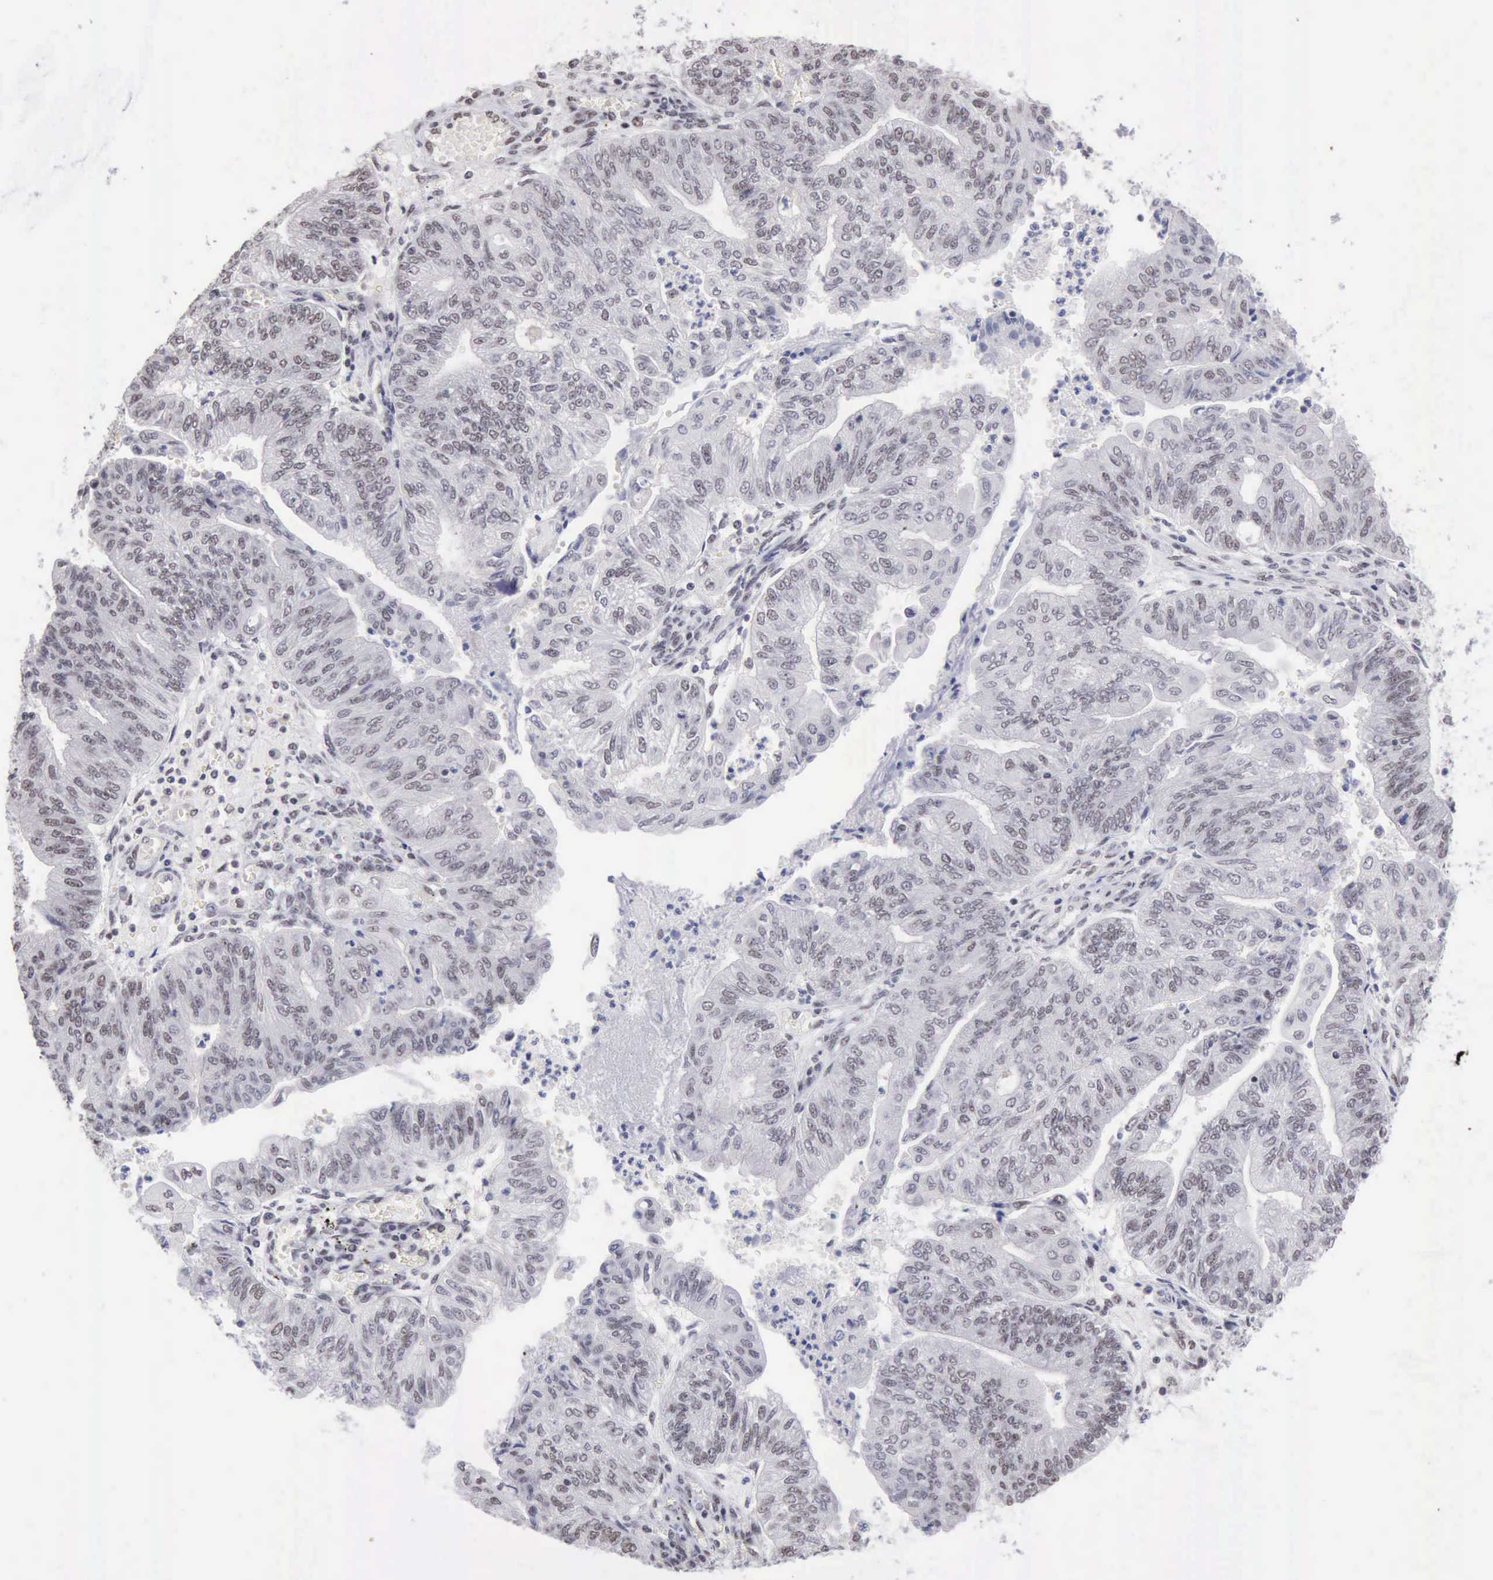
{"staining": {"intensity": "weak", "quantity": "25%-75%", "location": "nuclear"}, "tissue": "endometrial cancer", "cell_type": "Tumor cells", "image_type": "cancer", "snomed": [{"axis": "morphology", "description": "Adenocarcinoma, NOS"}, {"axis": "topography", "description": "Endometrium"}], "caption": "This is a photomicrograph of immunohistochemistry (IHC) staining of endometrial adenocarcinoma, which shows weak expression in the nuclear of tumor cells.", "gene": "TAF1", "patient": {"sex": "female", "age": 59}}